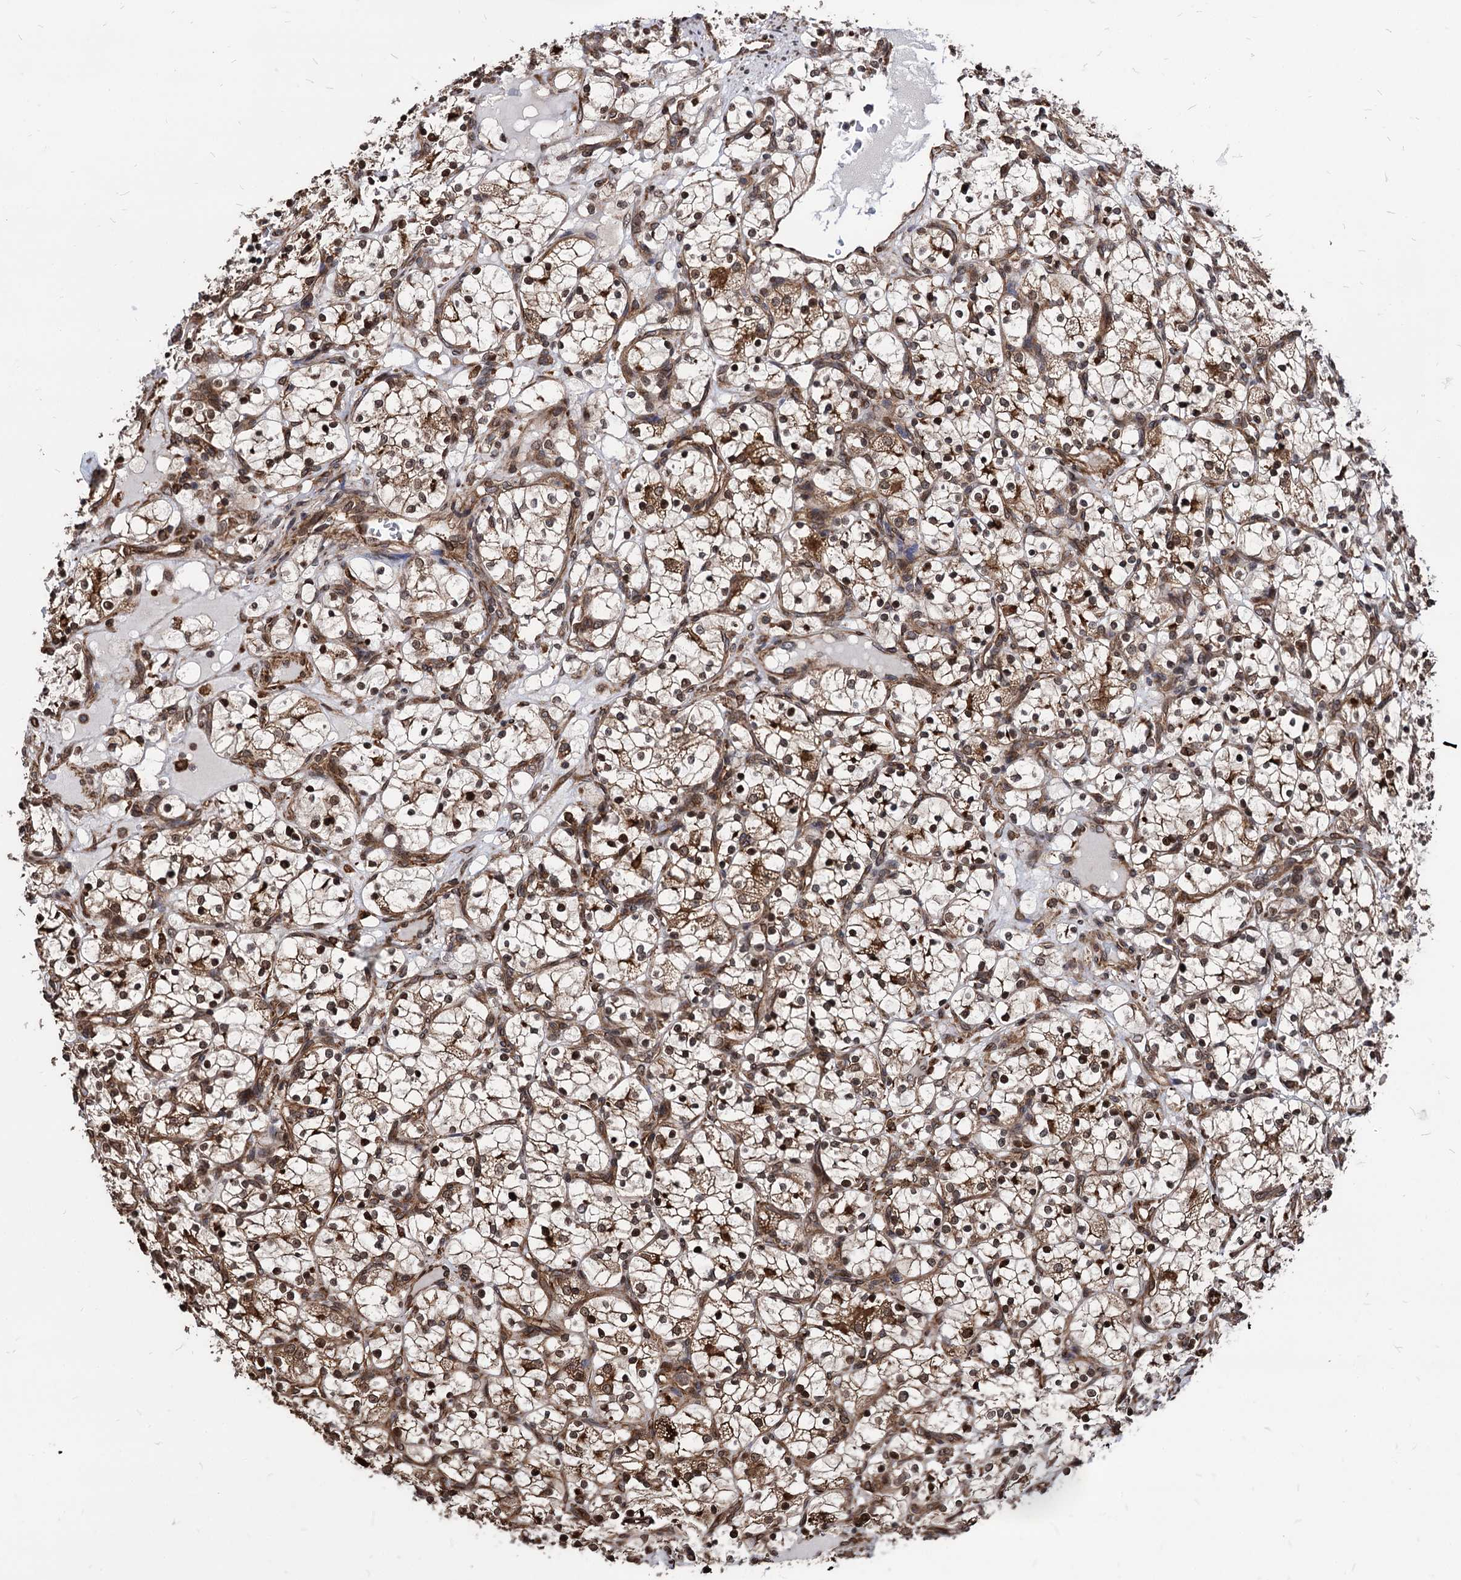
{"staining": {"intensity": "moderate", "quantity": ">75%", "location": "cytoplasmic/membranous,nuclear"}, "tissue": "renal cancer", "cell_type": "Tumor cells", "image_type": "cancer", "snomed": [{"axis": "morphology", "description": "Adenocarcinoma, NOS"}, {"axis": "topography", "description": "Kidney"}], "caption": "Brown immunohistochemical staining in human renal adenocarcinoma shows moderate cytoplasmic/membranous and nuclear positivity in about >75% of tumor cells.", "gene": "ANKRD12", "patient": {"sex": "female", "age": 69}}